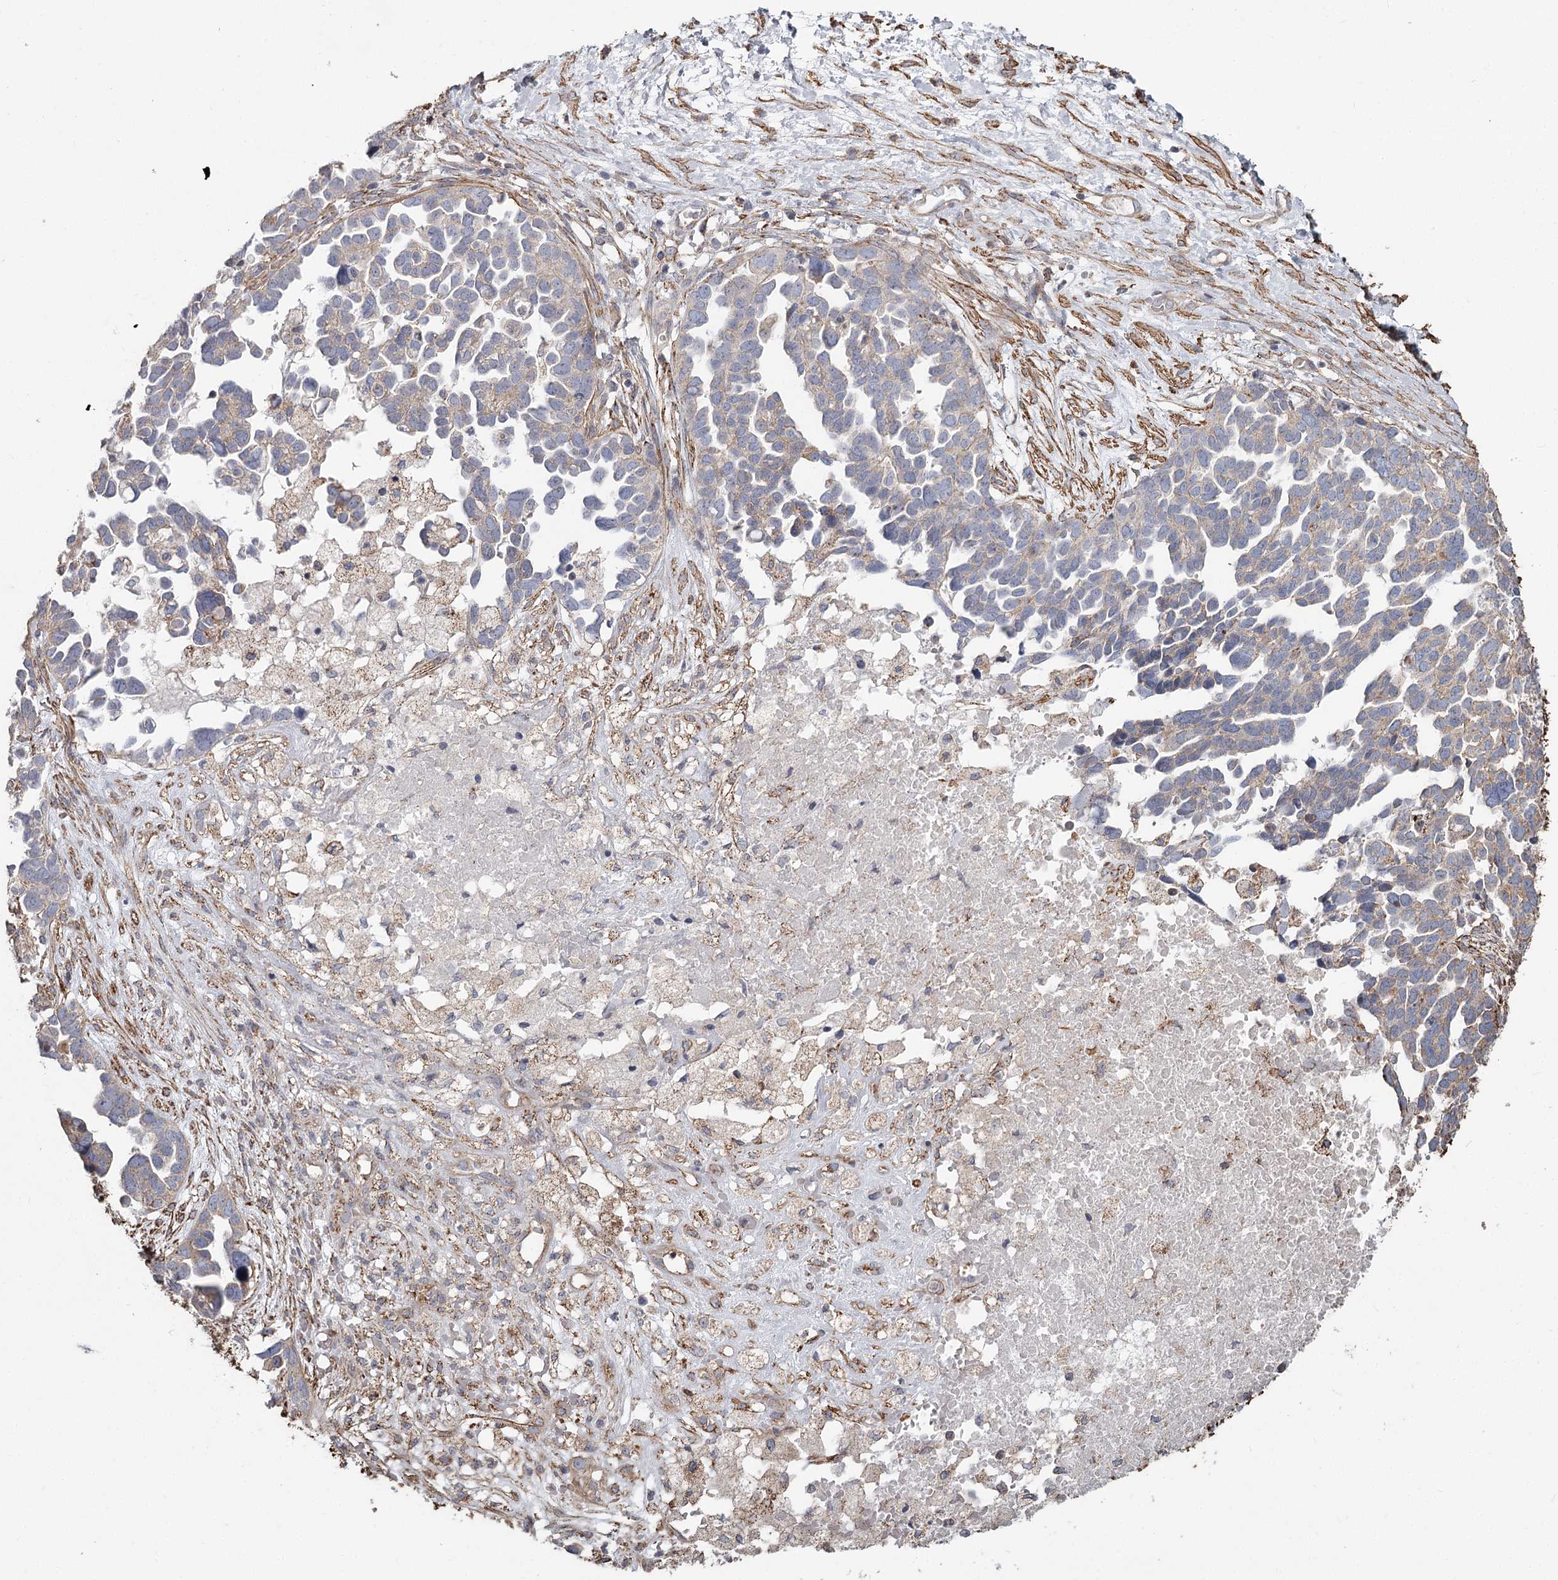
{"staining": {"intensity": "negative", "quantity": "none", "location": "none"}, "tissue": "ovarian cancer", "cell_type": "Tumor cells", "image_type": "cancer", "snomed": [{"axis": "morphology", "description": "Cystadenocarcinoma, serous, NOS"}, {"axis": "topography", "description": "Ovary"}], "caption": "Immunohistochemistry (IHC) of human ovarian cancer reveals no positivity in tumor cells.", "gene": "DHRS9", "patient": {"sex": "female", "age": 54}}